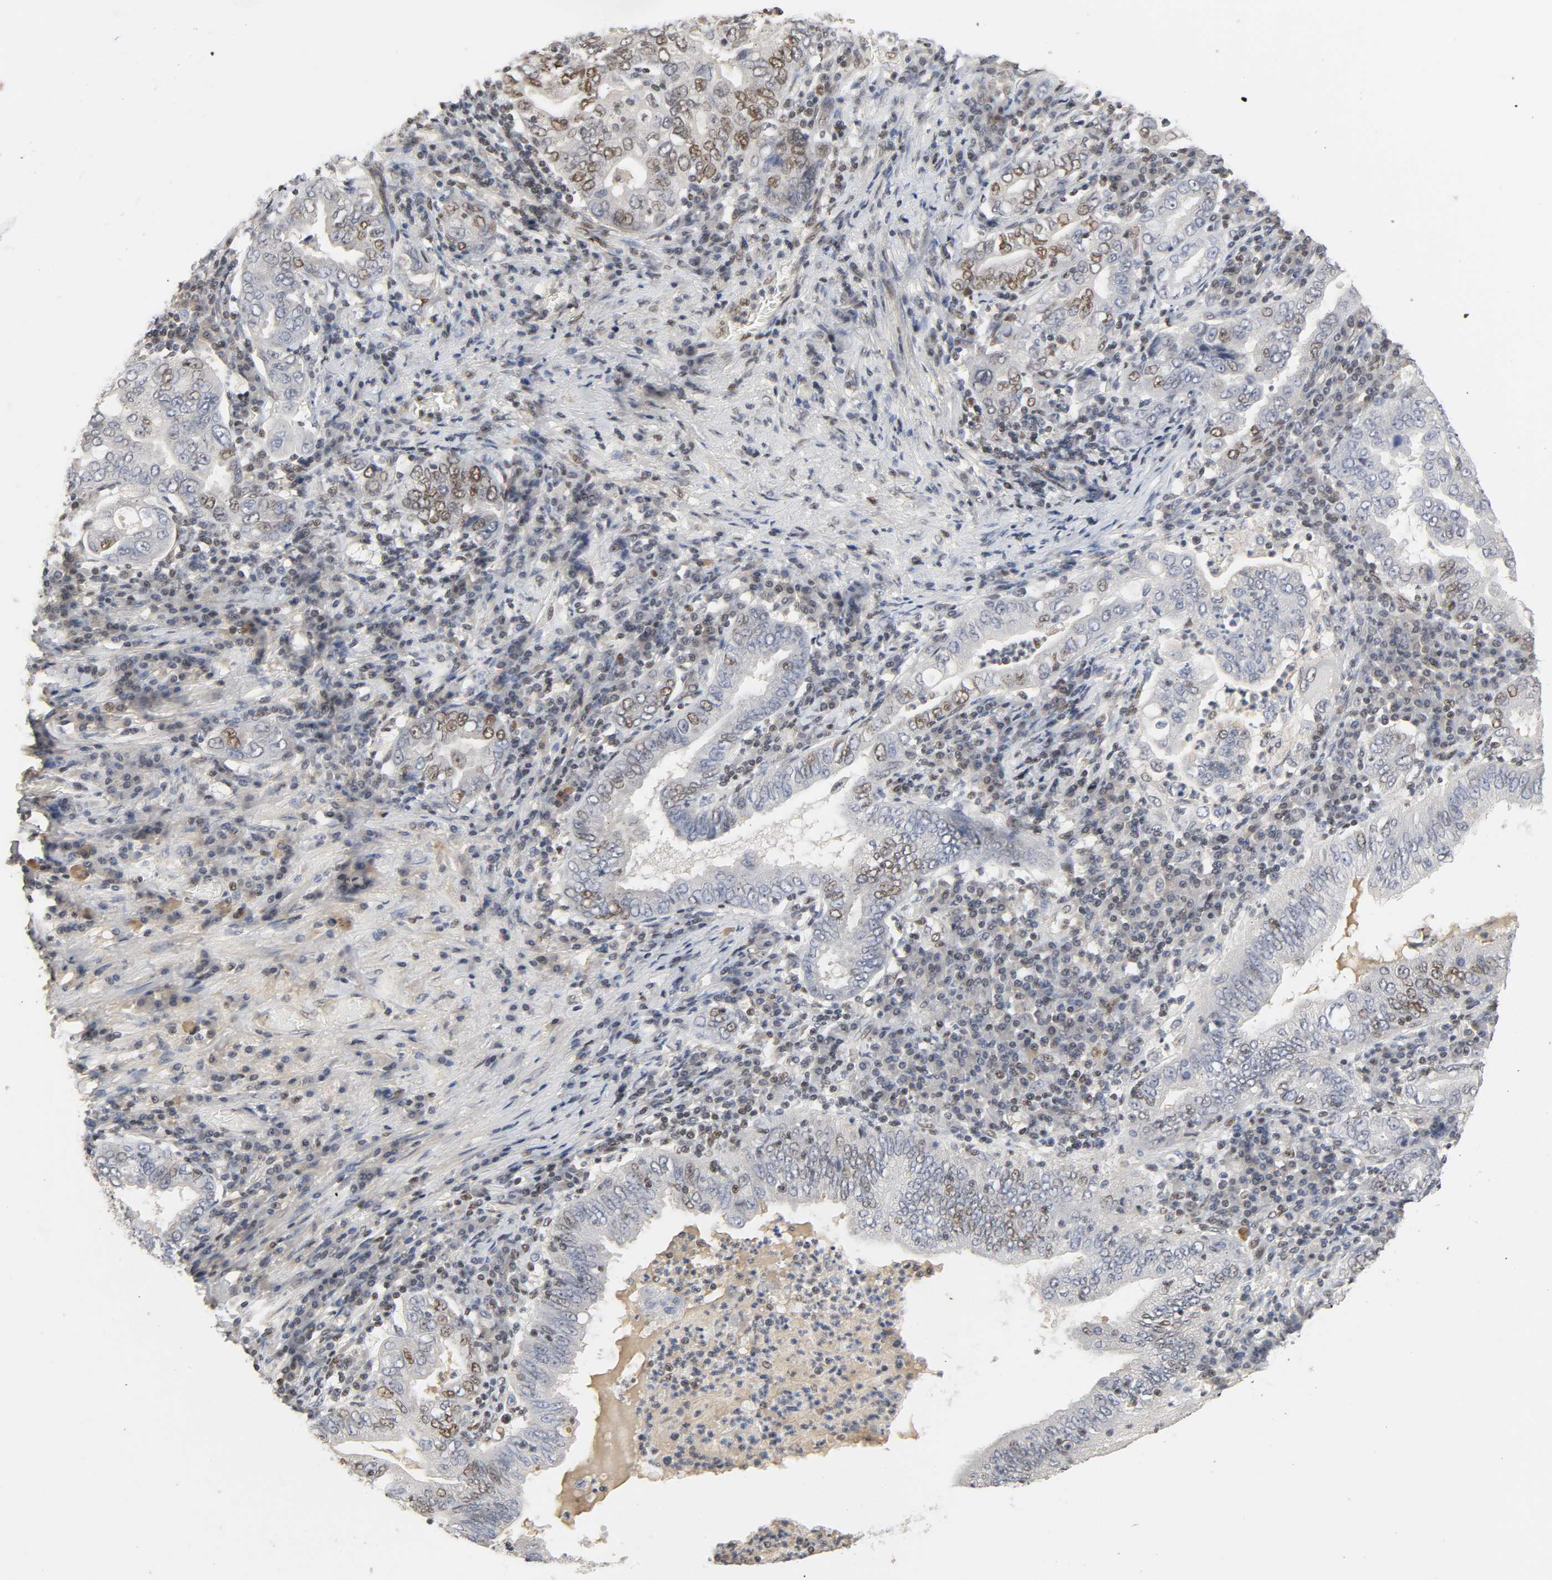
{"staining": {"intensity": "moderate", "quantity": "25%-75%", "location": "nuclear"}, "tissue": "stomach cancer", "cell_type": "Tumor cells", "image_type": "cancer", "snomed": [{"axis": "morphology", "description": "Normal tissue, NOS"}, {"axis": "morphology", "description": "Adenocarcinoma, NOS"}, {"axis": "topography", "description": "Esophagus"}, {"axis": "topography", "description": "Stomach, upper"}, {"axis": "topography", "description": "Peripheral nerve tissue"}], "caption": "This image shows adenocarcinoma (stomach) stained with IHC to label a protein in brown. The nuclear of tumor cells show moderate positivity for the protein. Nuclei are counter-stained blue.", "gene": "NCOA6", "patient": {"sex": "male", "age": 62}}